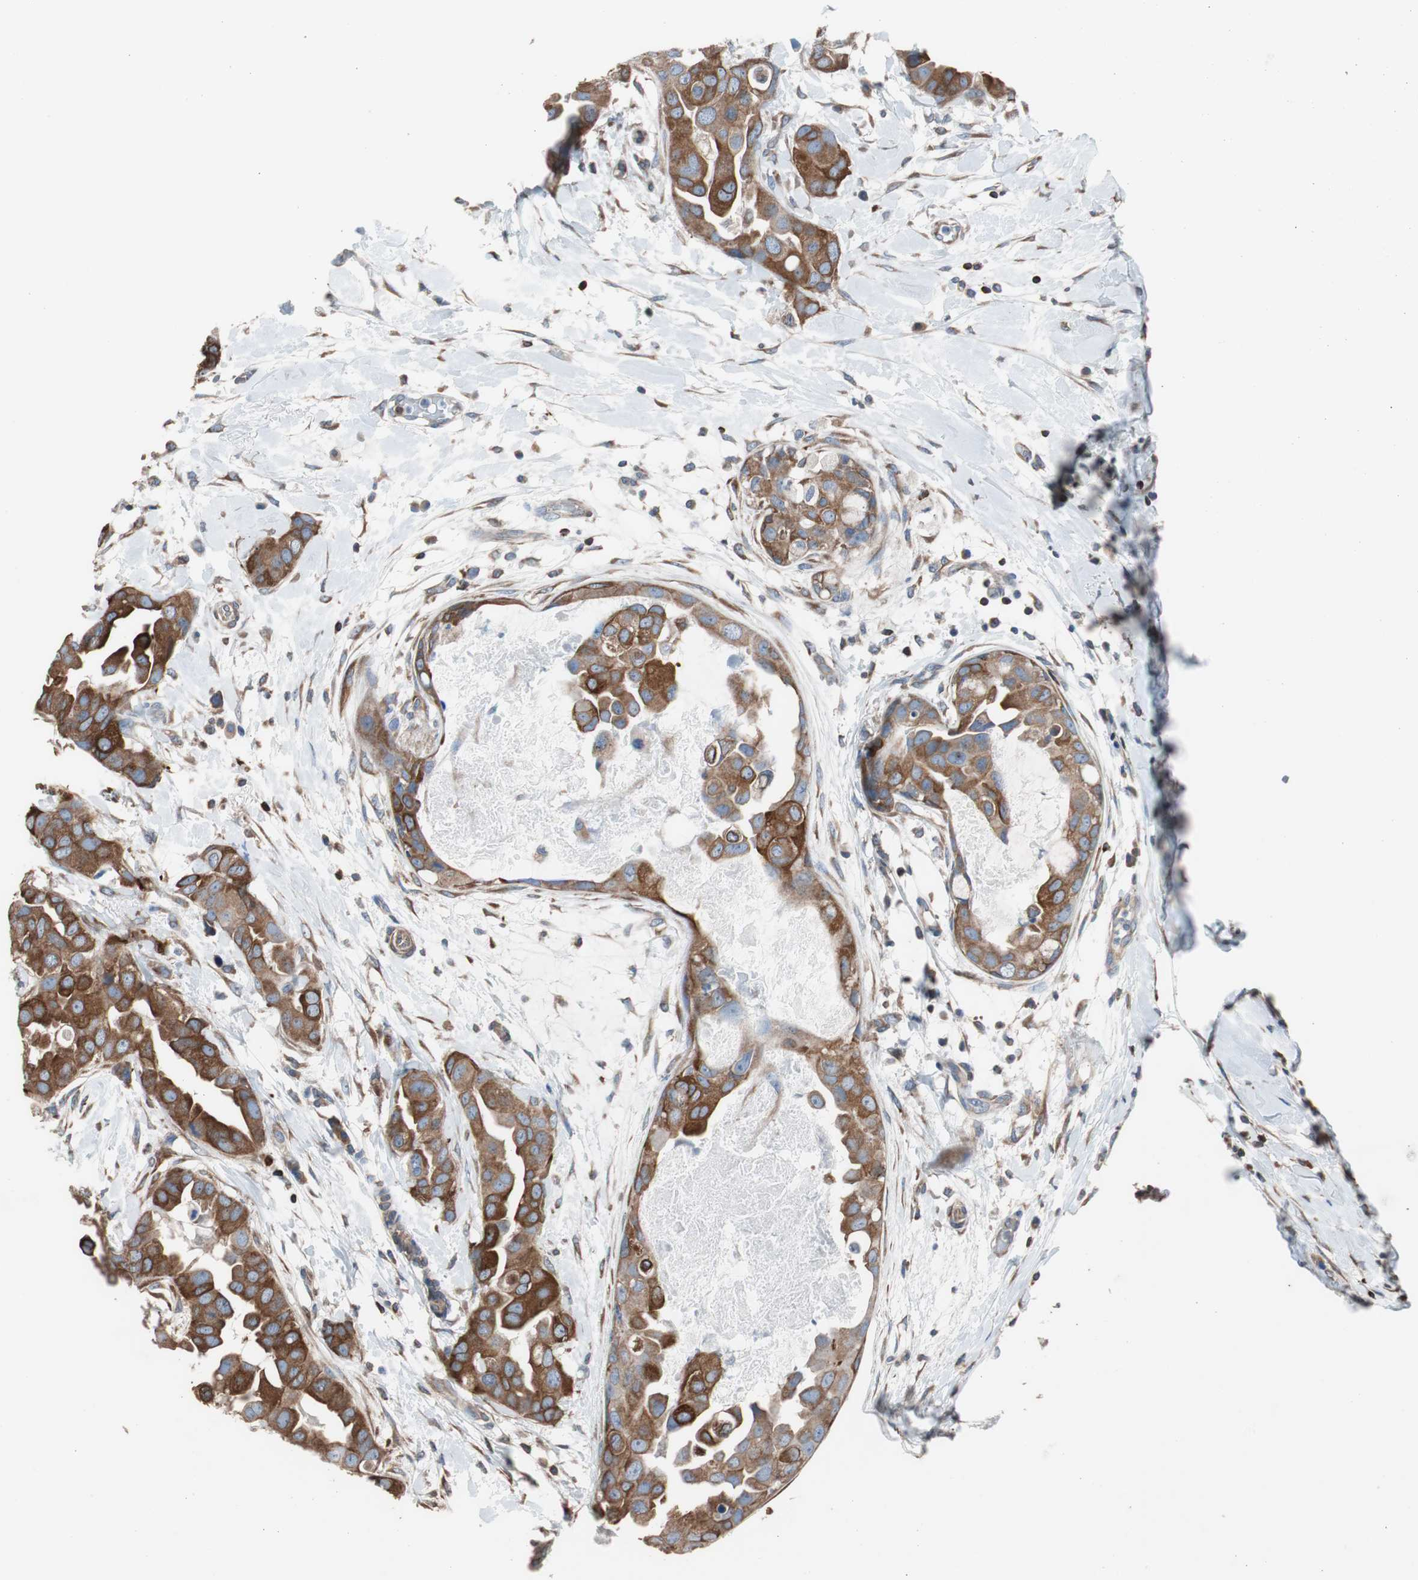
{"staining": {"intensity": "moderate", "quantity": ">75%", "location": "cytoplasmic/membranous"}, "tissue": "breast cancer", "cell_type": "Tumor cells", "image_type": "cancer", "snomed": [{"axis": "morphology", "description": "Duct carcinoma"}, {"axis": "topography", "description": "Breast"}], "caption": "Immunohistochemistry image of neoplastic tissue: intraductal carcinoma (breast) stained using IHC reveals medium levels of moderate protein expression localized specifically in the cytoplasmic/membranous of tumor cells, appearing as a cytoplasmic/membranous brown color.", "gene": "PBXIP1", "patient": {"sex": "female", "age": 40}}